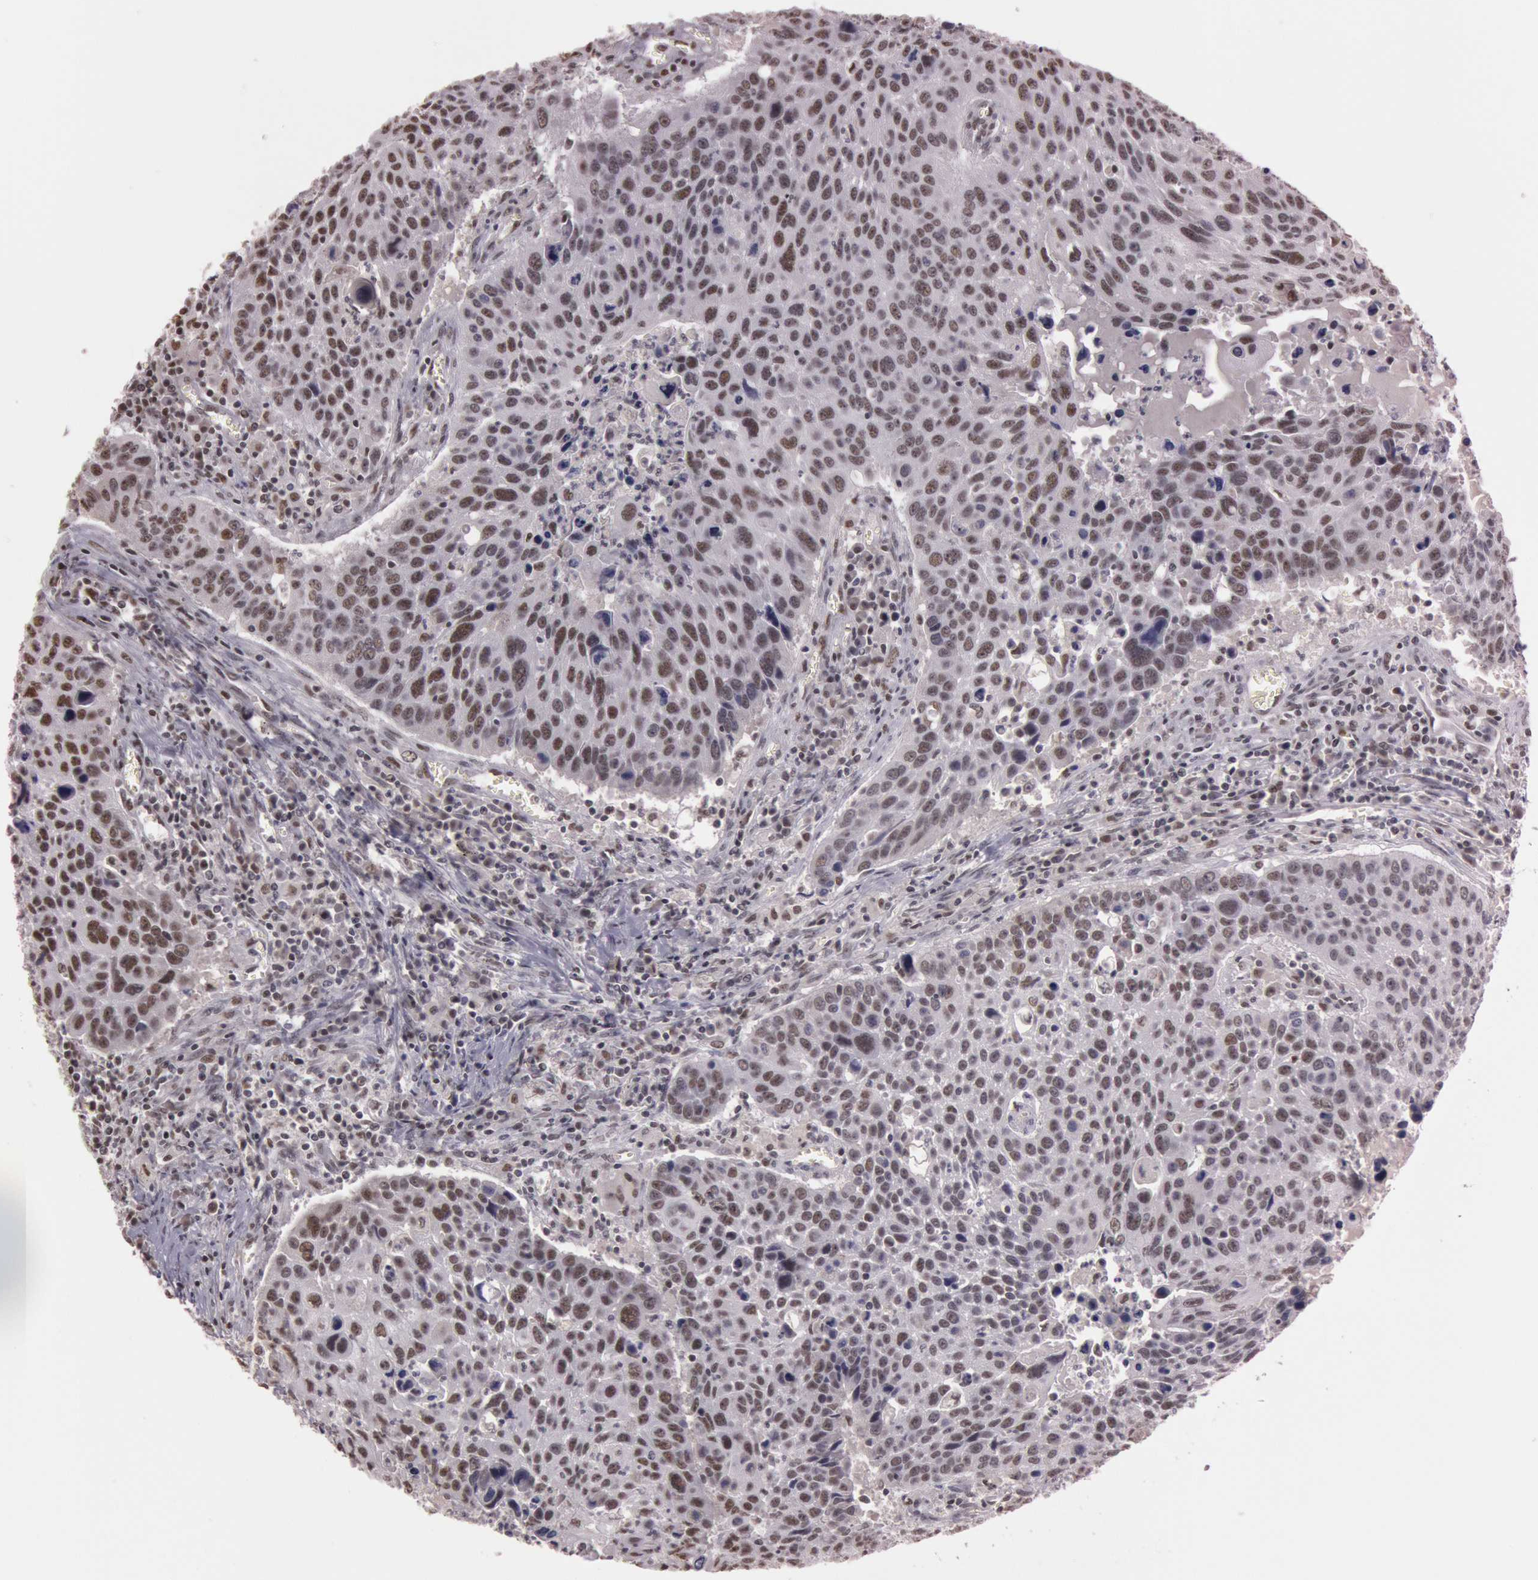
{"staining": {"intensity": "moderate", "quantity": "25%-75%", "location": "nuclear"}, "tissue": "lung cancer", "cell_type": "Tumor cells", "image_type": "cancer", "snomed": [{"axis": "morphology", "description": "Squamous cell carcinoma, NOS"}, {"axis": "topography", "description": "Lung"}], "caption": "Lung cancer (squamous cell carcinoma) stained with a brown dye reveals moderate nuclear positive staining in about 25%-75% of tumor cells.", "gene": "TASL", "patient": {"sex": "male", "age": 68}}